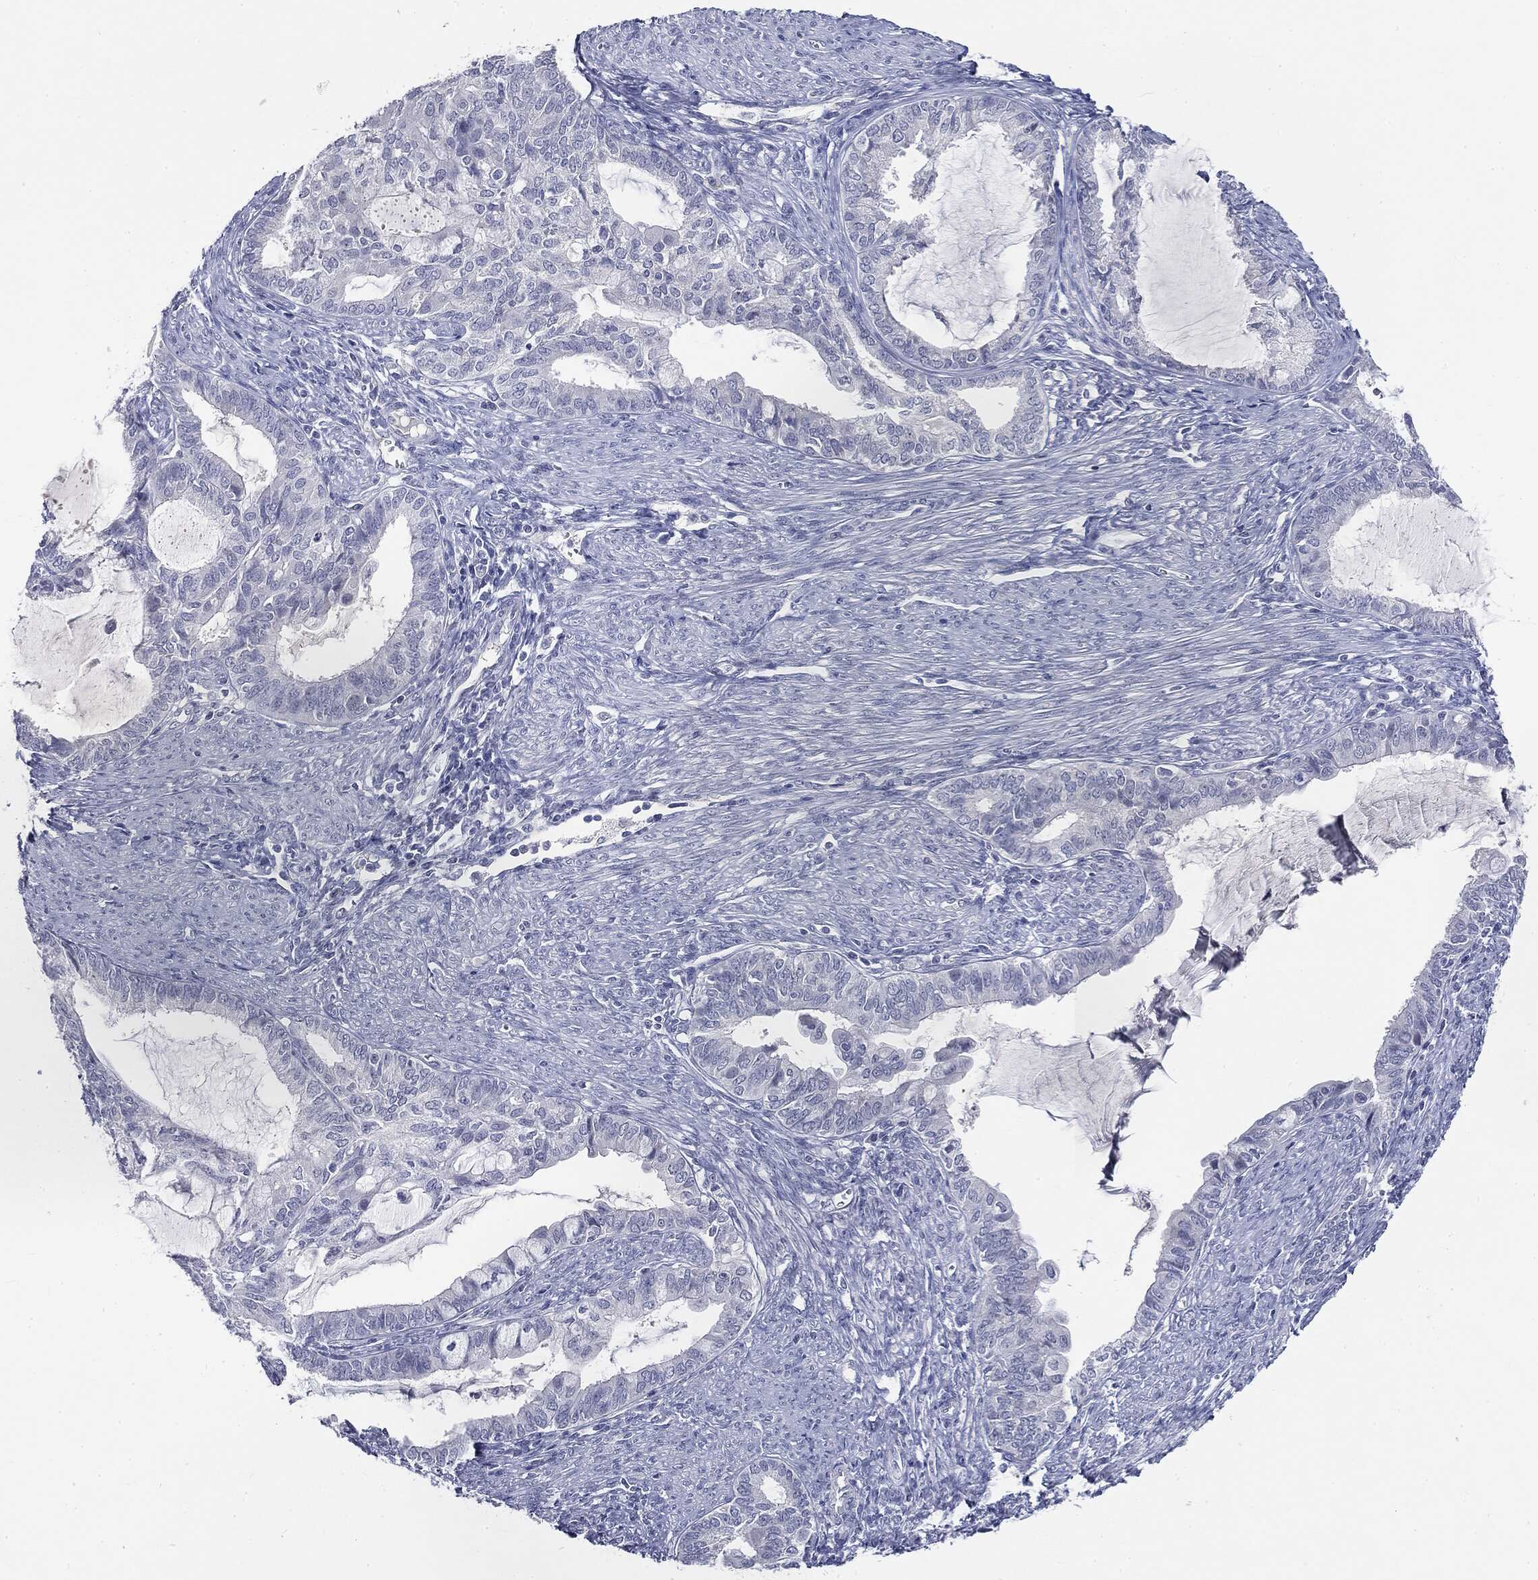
{"staining": {"intensity": "strong", "quantity": "<25%", "location": "cytoplasmic/membranous"}, "tissue": "endometrial cancer", "cell_type": "Tumor cells", "image_type": "cancer", "snomed": [{"axis": "morphology", "description": "Adenocarcinoma, NOS"}, {"axis": "topography", "description": "Endometrium"}], "caption": "Immunohistochemical staining of human endometrial cancer (adenocarcinoma) displays medium levels of strong cytoplasmic/membranous staining in about <25% of tumor cells. (IHC, brightfield microscopy, high magnification).", "gene": "CGB1", "patient": {"sex": "female", "age": 86}}